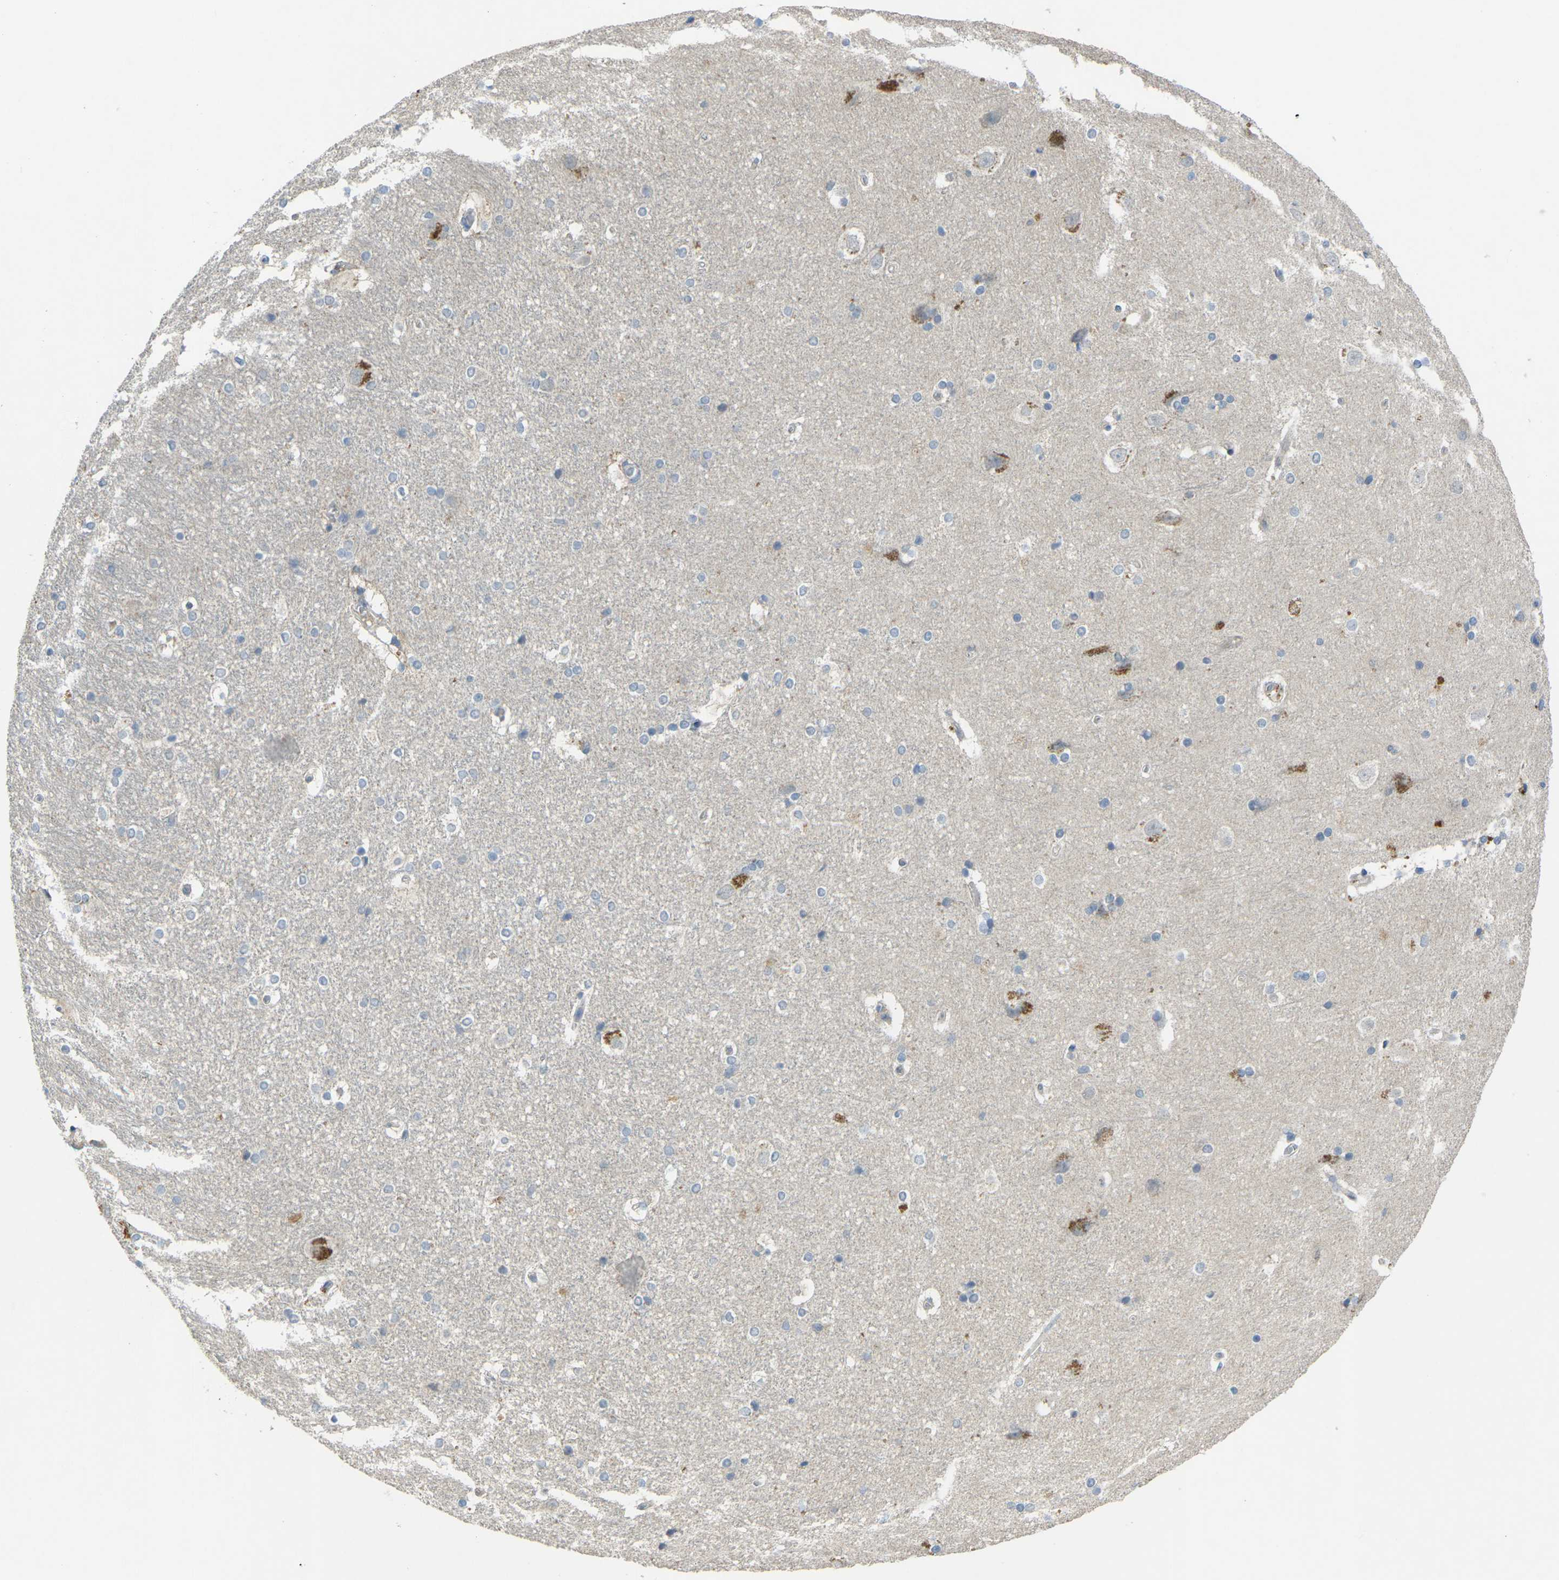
{"staining": {"intensity": "negative", "quantity": "none", "location": "none"}, "tissue": "hippocampus", "cell_type": "Glial cells", "image_type": "normal", "snomed": [{"axis": "morphology", "description": "Normal tissue, NOS"}, {"axis": "topography", "description": "Hippocampus"}], "caption": "Glial cells show no significant staining in normal hippocampus. (DAB (3,3'-diaminobenzidine) IHC with hematoxylin counter stain).", "gene": "CD19", "patient": {"sex": "female", "age": 19}}